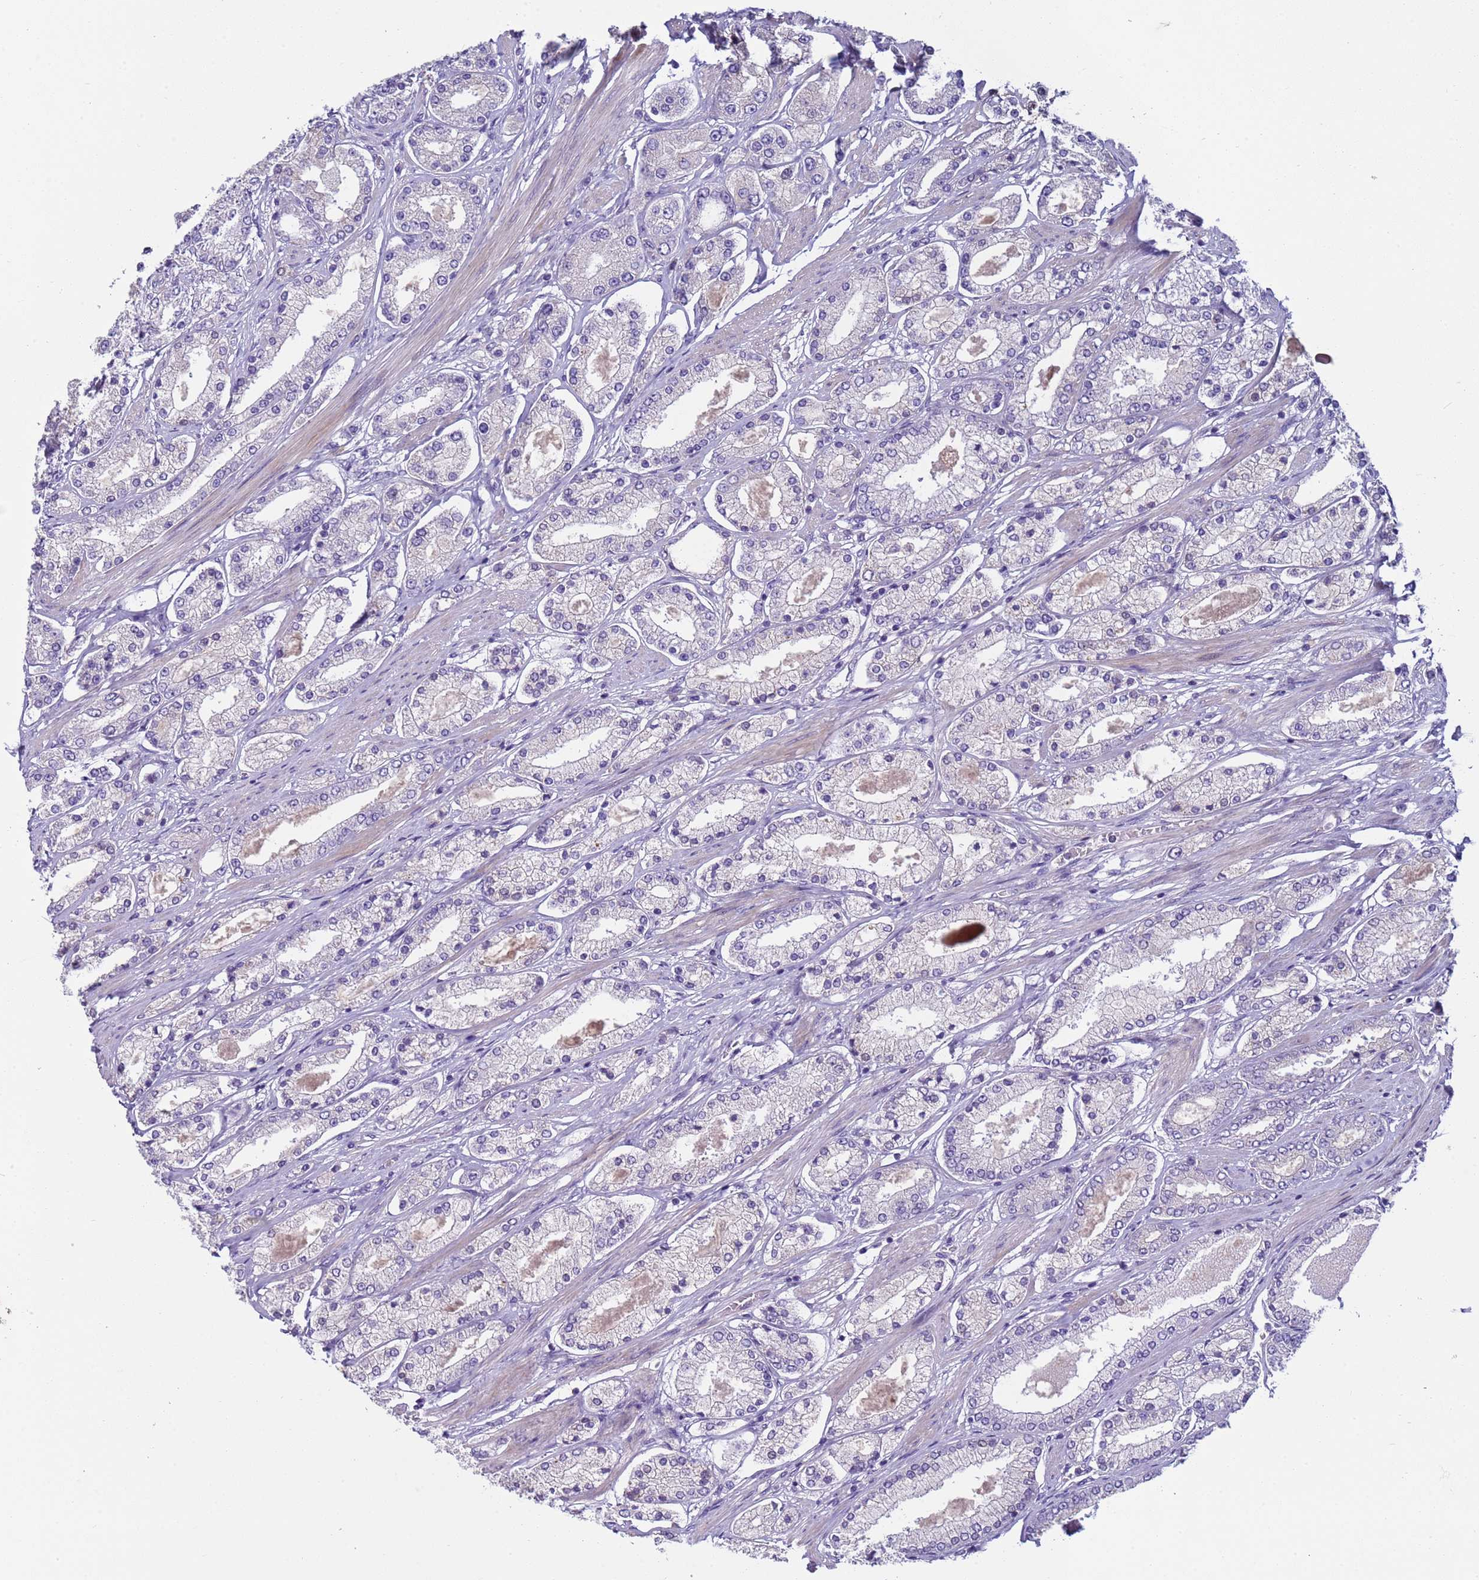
{"staining": {"intensity": "negative", "quantity": "none", "location": "none"}, "tissue": "prostate cancer", "cell_type": "Tumor cells", "image_type": "cancer", "snomed": [{"axis": "morphology", "description": "Adenocarcinoma, High grade"}, {"axis": "topography", "description": "Prostate"}], "caption": "A micrograph of prostate cancer stained for a protein exhibits no brown staining in tumor cells.", "gene": "TRIM51", "patient": {"sex": "male", "age": 69}}